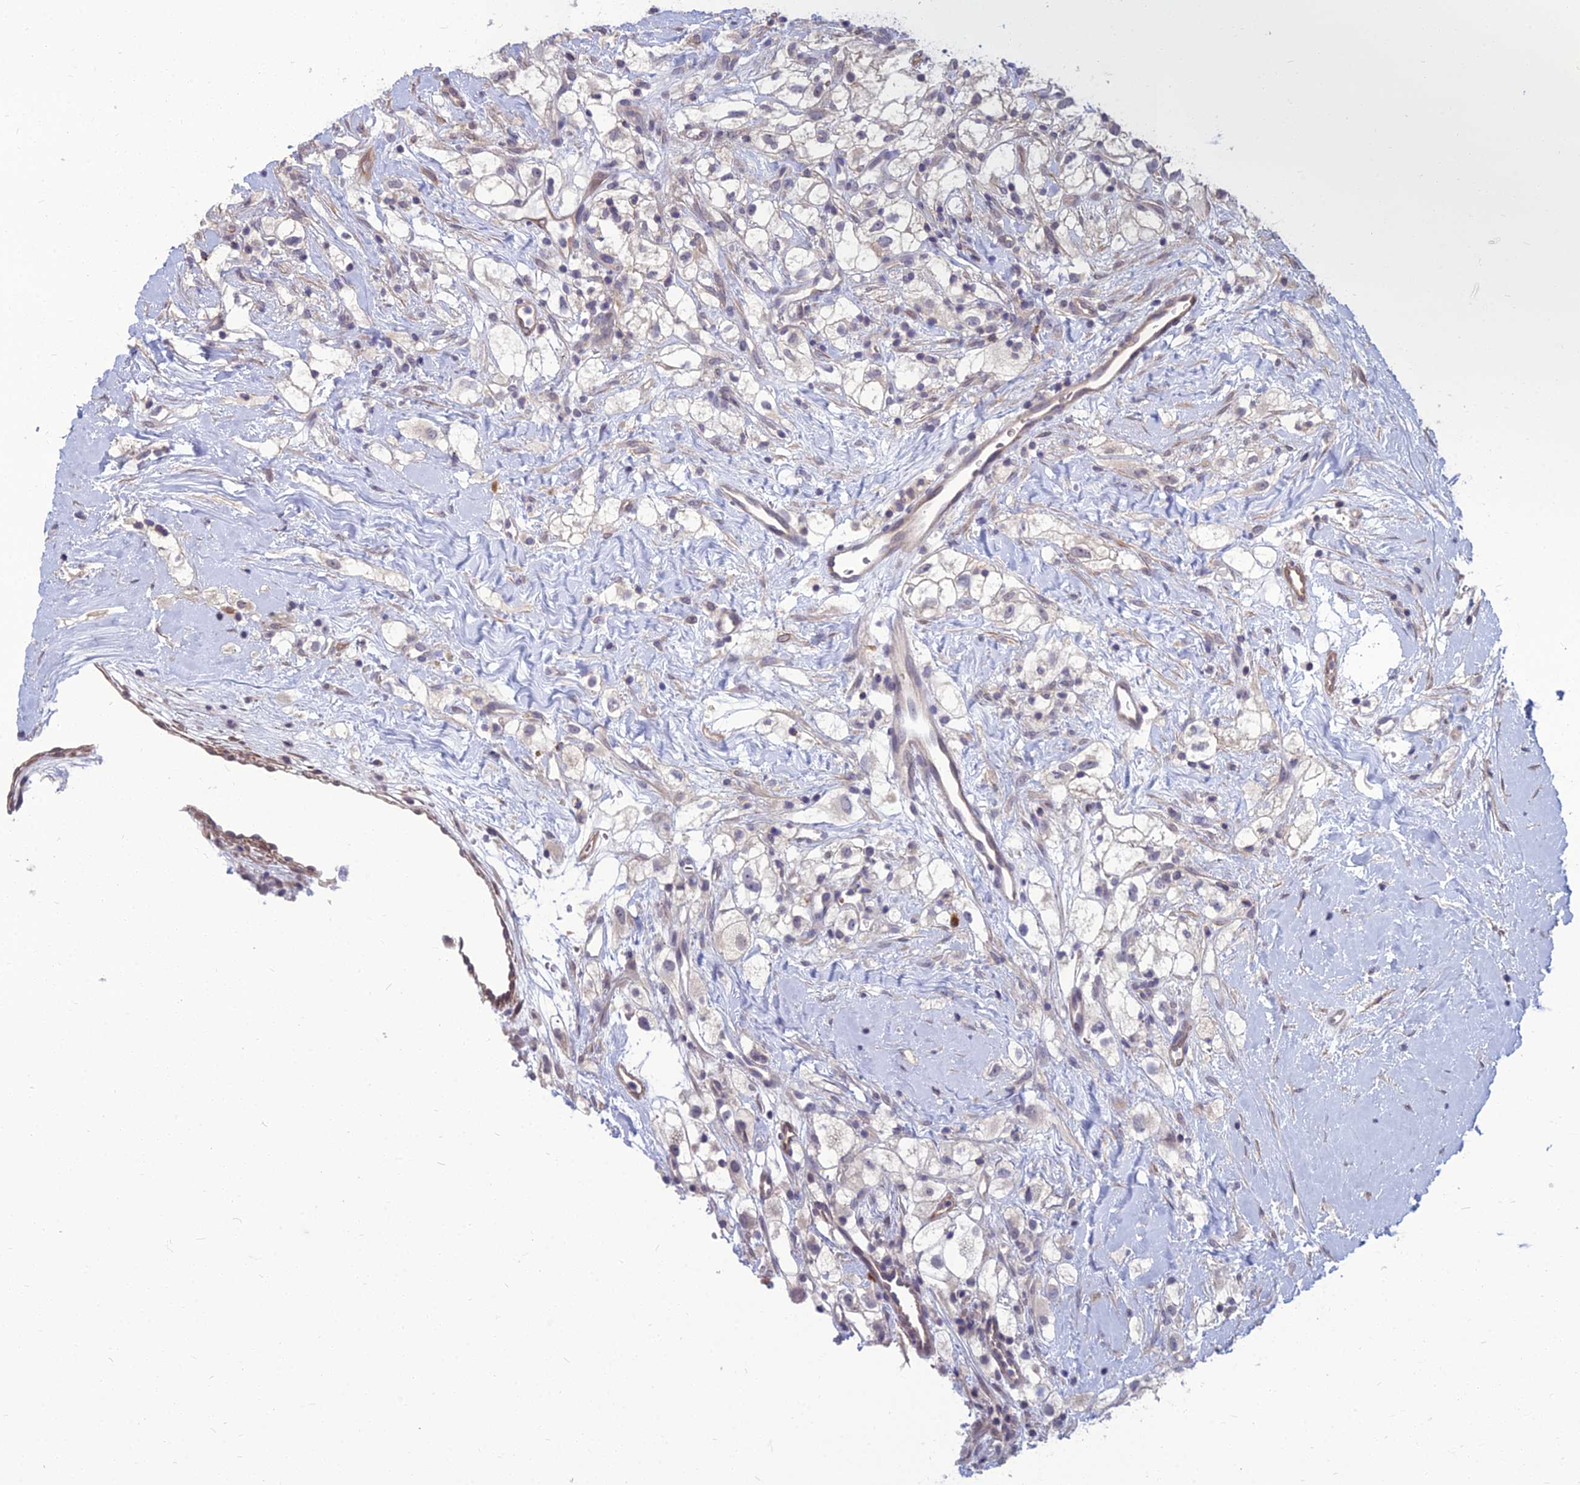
{"staining": {"intensity": "negative", "quantity": "none", "location": "none"}, "tissue": "renal cancer", "cell_type": "Tumor cells", "image_type": "cancer", "snomed": [{"axis": "morphology", "description": "Adenocarcinoma, NOS"}, {"axis": "topography", "description": "Kidney"}], "caption": "This image is of renal adenocarcinoma stained with immunohistochemistry to label a protein in brown with the nuclei are counter-stained blue. There is no positivity in tumor cells.", "gene": "OPA3", "patient": {"sex": "male", "age": 59}}